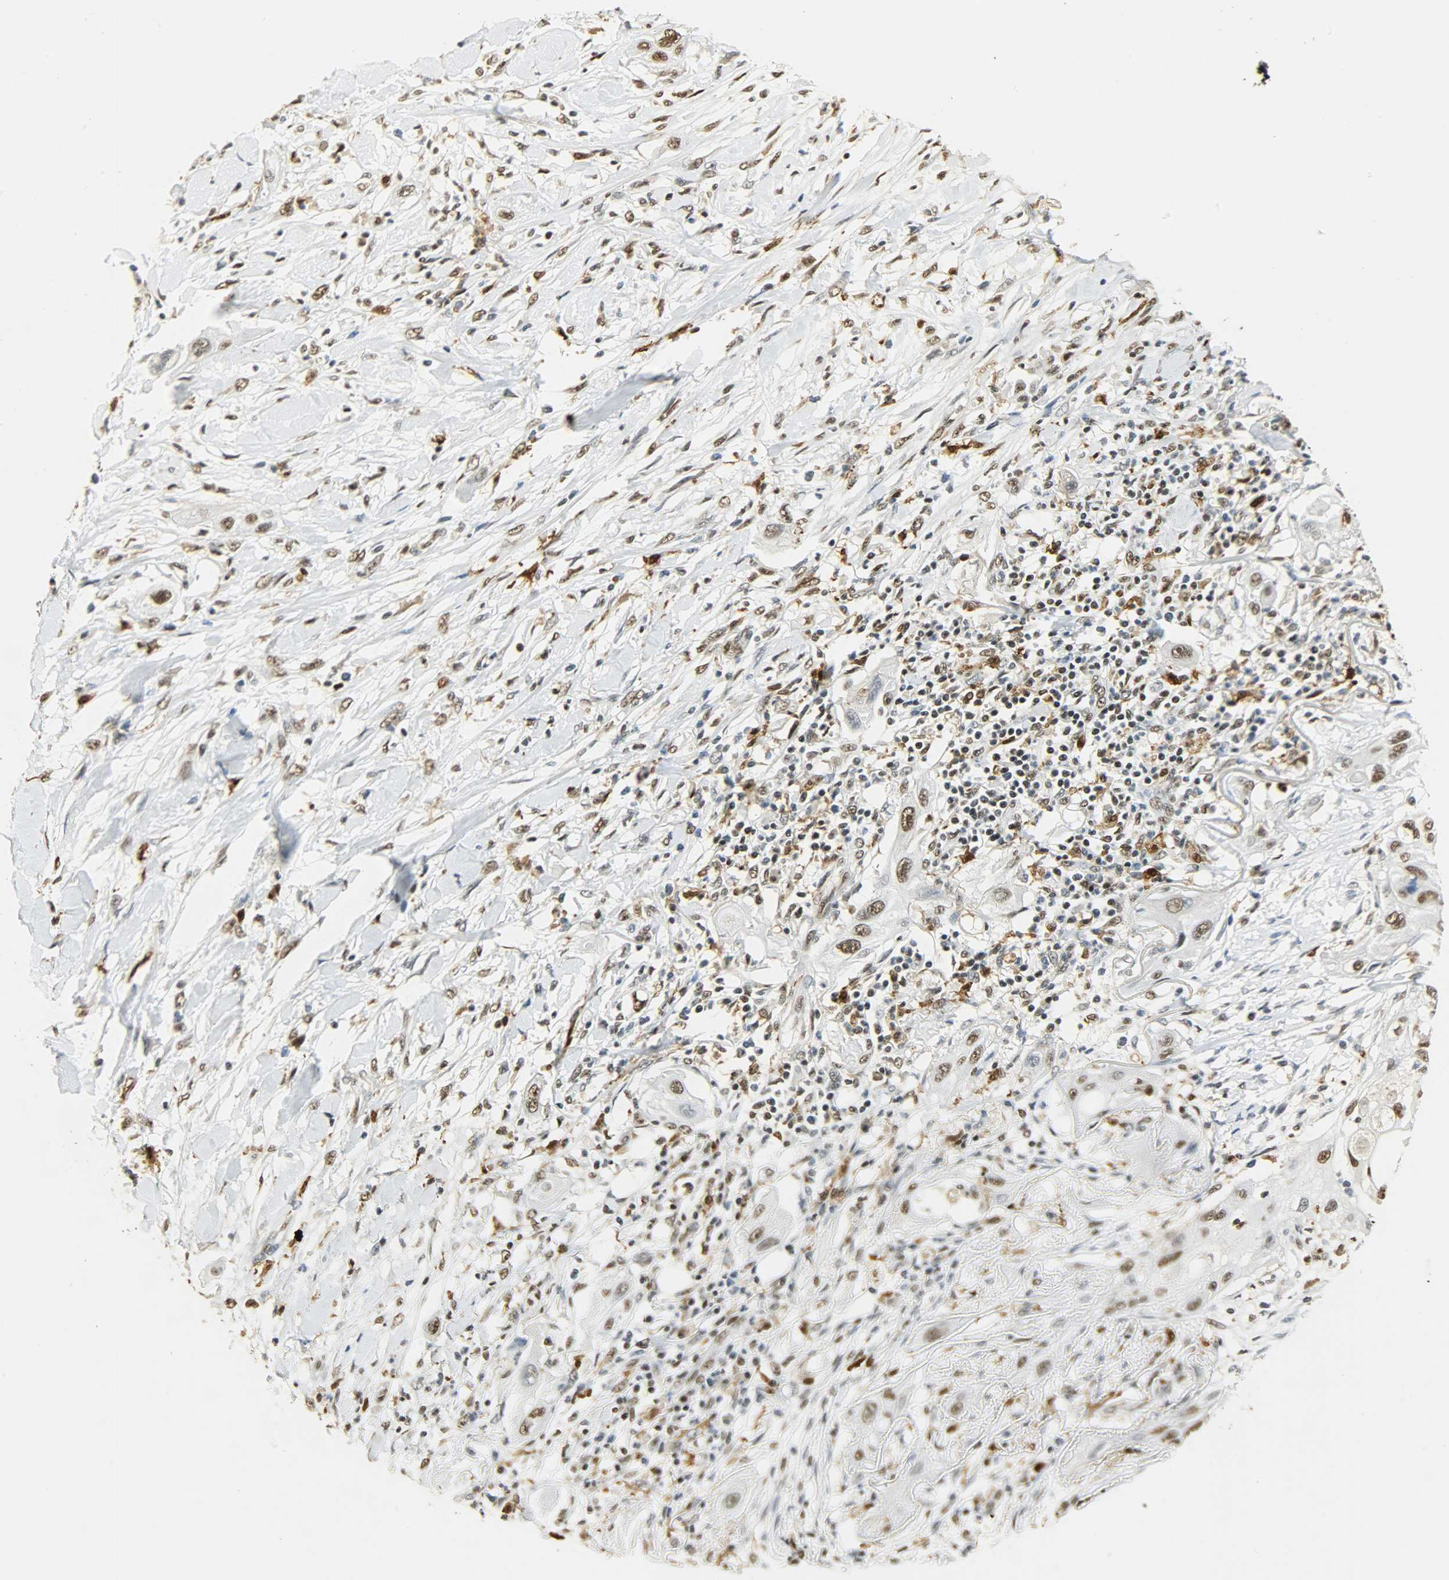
{"staining": {"intensity": "moderate", "quantity": ">75%", "location": "nuclear"}, "tissue": "lung cancer", "cell_type": "Tumor cells", "image_type": "cancer", "snomed": [{"axis": "morphology", "description": "Squamous cell carcinoma, NOS"}, {"axis": "topography", "description": "Lung"}], "caption": "Brown immunohistochemical staining in human lung cancer (squamous cell carcinoma) exhibits moderate nuclear positivity in approximately >75% of tumor cells. (DAB = brown stain, brightfield microscopy at high magnification).", "gene": "NGFR", "patient": {"sex": "female", "age": 47}}